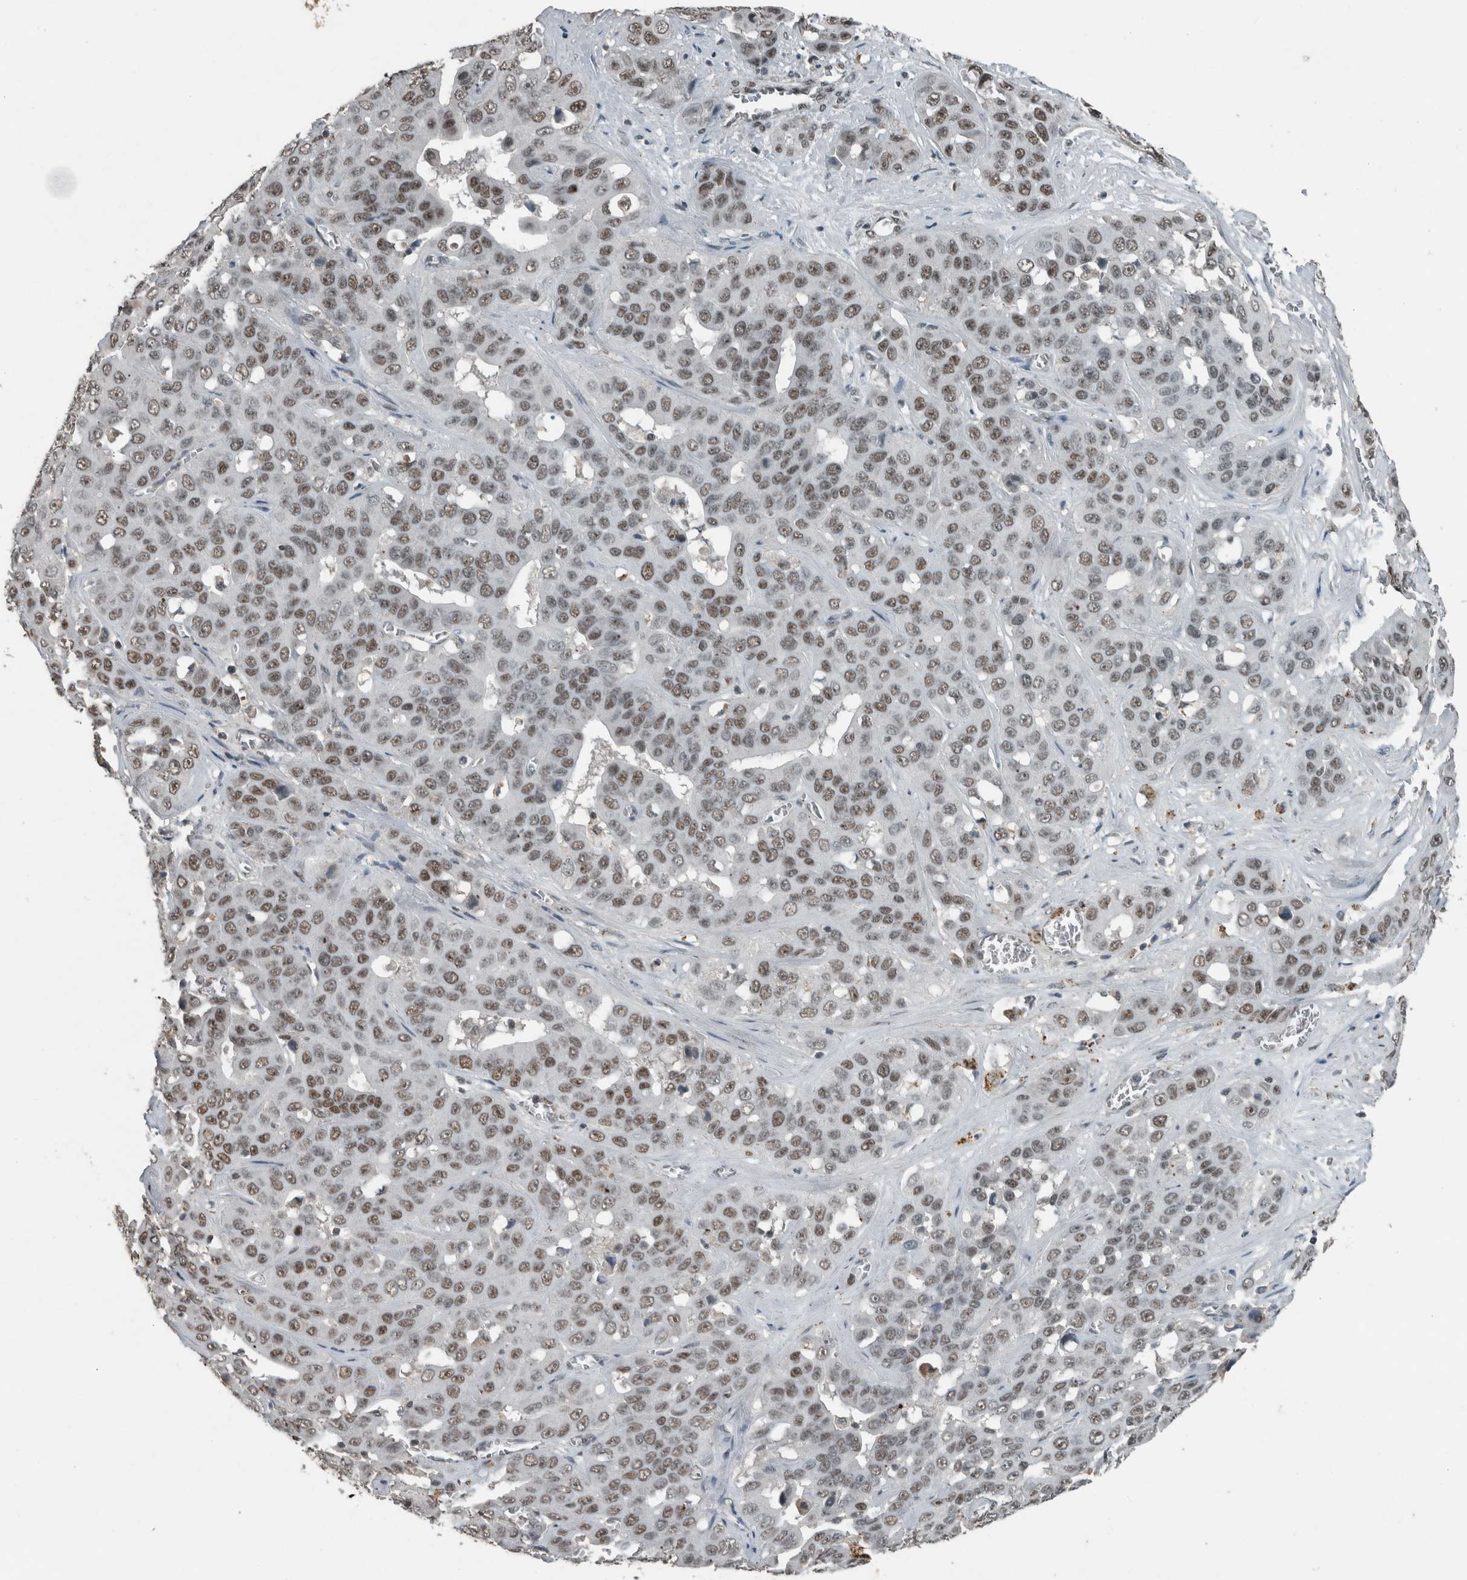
{"staining": {"intensity": "weak", "quantity": ">75%", "location": "nuclear"}, "tissue": "liver cancer", "cell_type": "Tumor cells", "image_type": "cancer", "snomed": [{"axis": "morphology", "description": "Cholangiocarcinoma"}, {"axis": "topography", "description": "Liver"}], "caption": "Liver cancer (cholangiocarcinoma) stained with immunohistochemistry (IHC) demonstrates weak nuclear positivity in about >75% of tumor cells.", "gene": "ZNF24", "patient": {"sex": "female", "age": 52}}